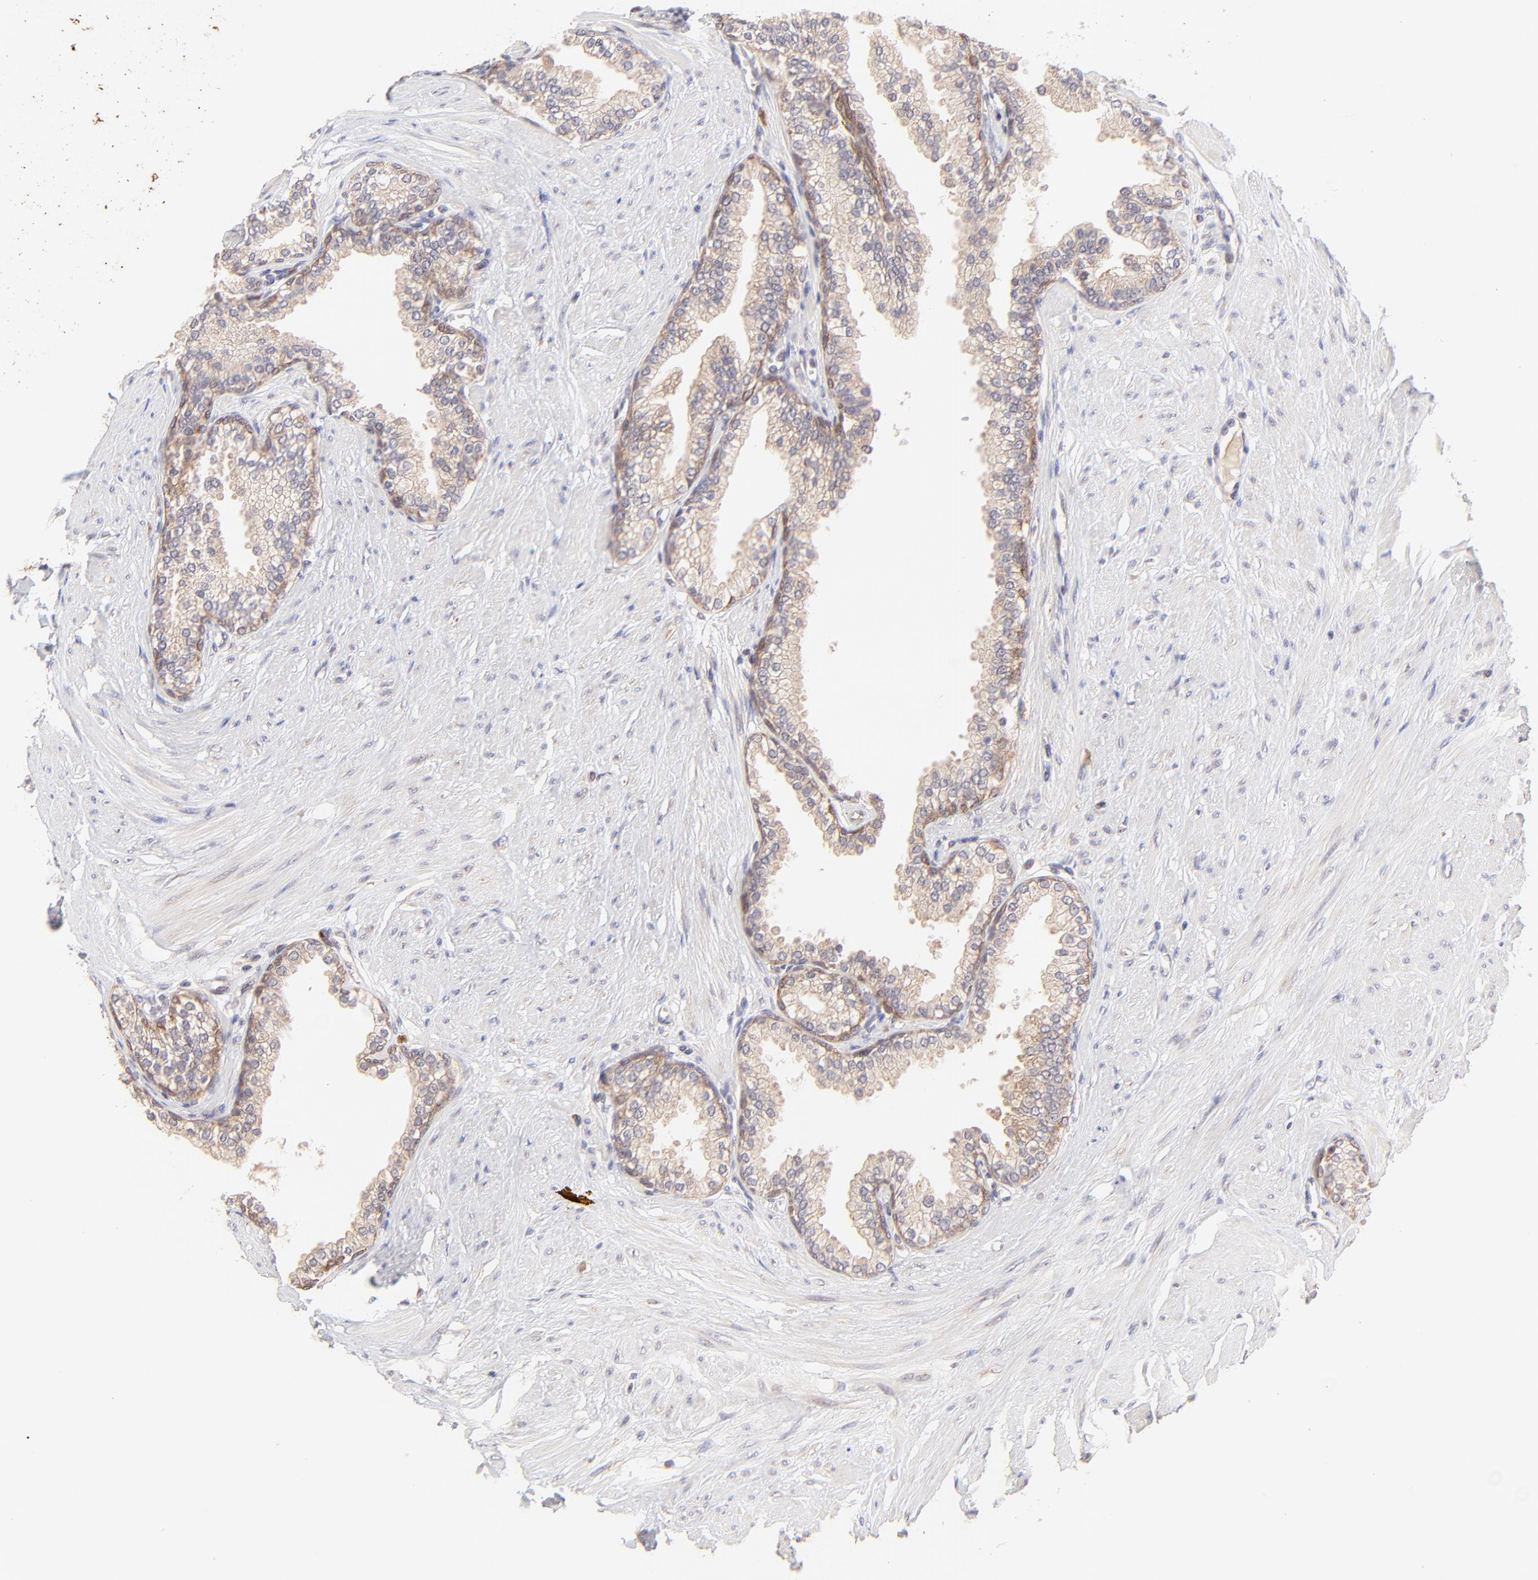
{"staining": {"intensity": "moderate", "quantity": ">75%", "location": "cytoplasmic/membranous"}, "tissue": "prostate", "cell_type": "Glandular cells", "image_type": "normal", "snomed": [{"axis": "morphology", "description": "Normal tissue, NOS"}, {"axis": "topography", "description": "Prostate"}], "caption": "Approximately >75% of glandular cells in unremarkable human prostate show moderate cytoplasmic/membranous protein staining as visualized by brown immunohistochemical staining.", "gene": "TNRC6B", "patient": {"sex": "male", "age": 64}}